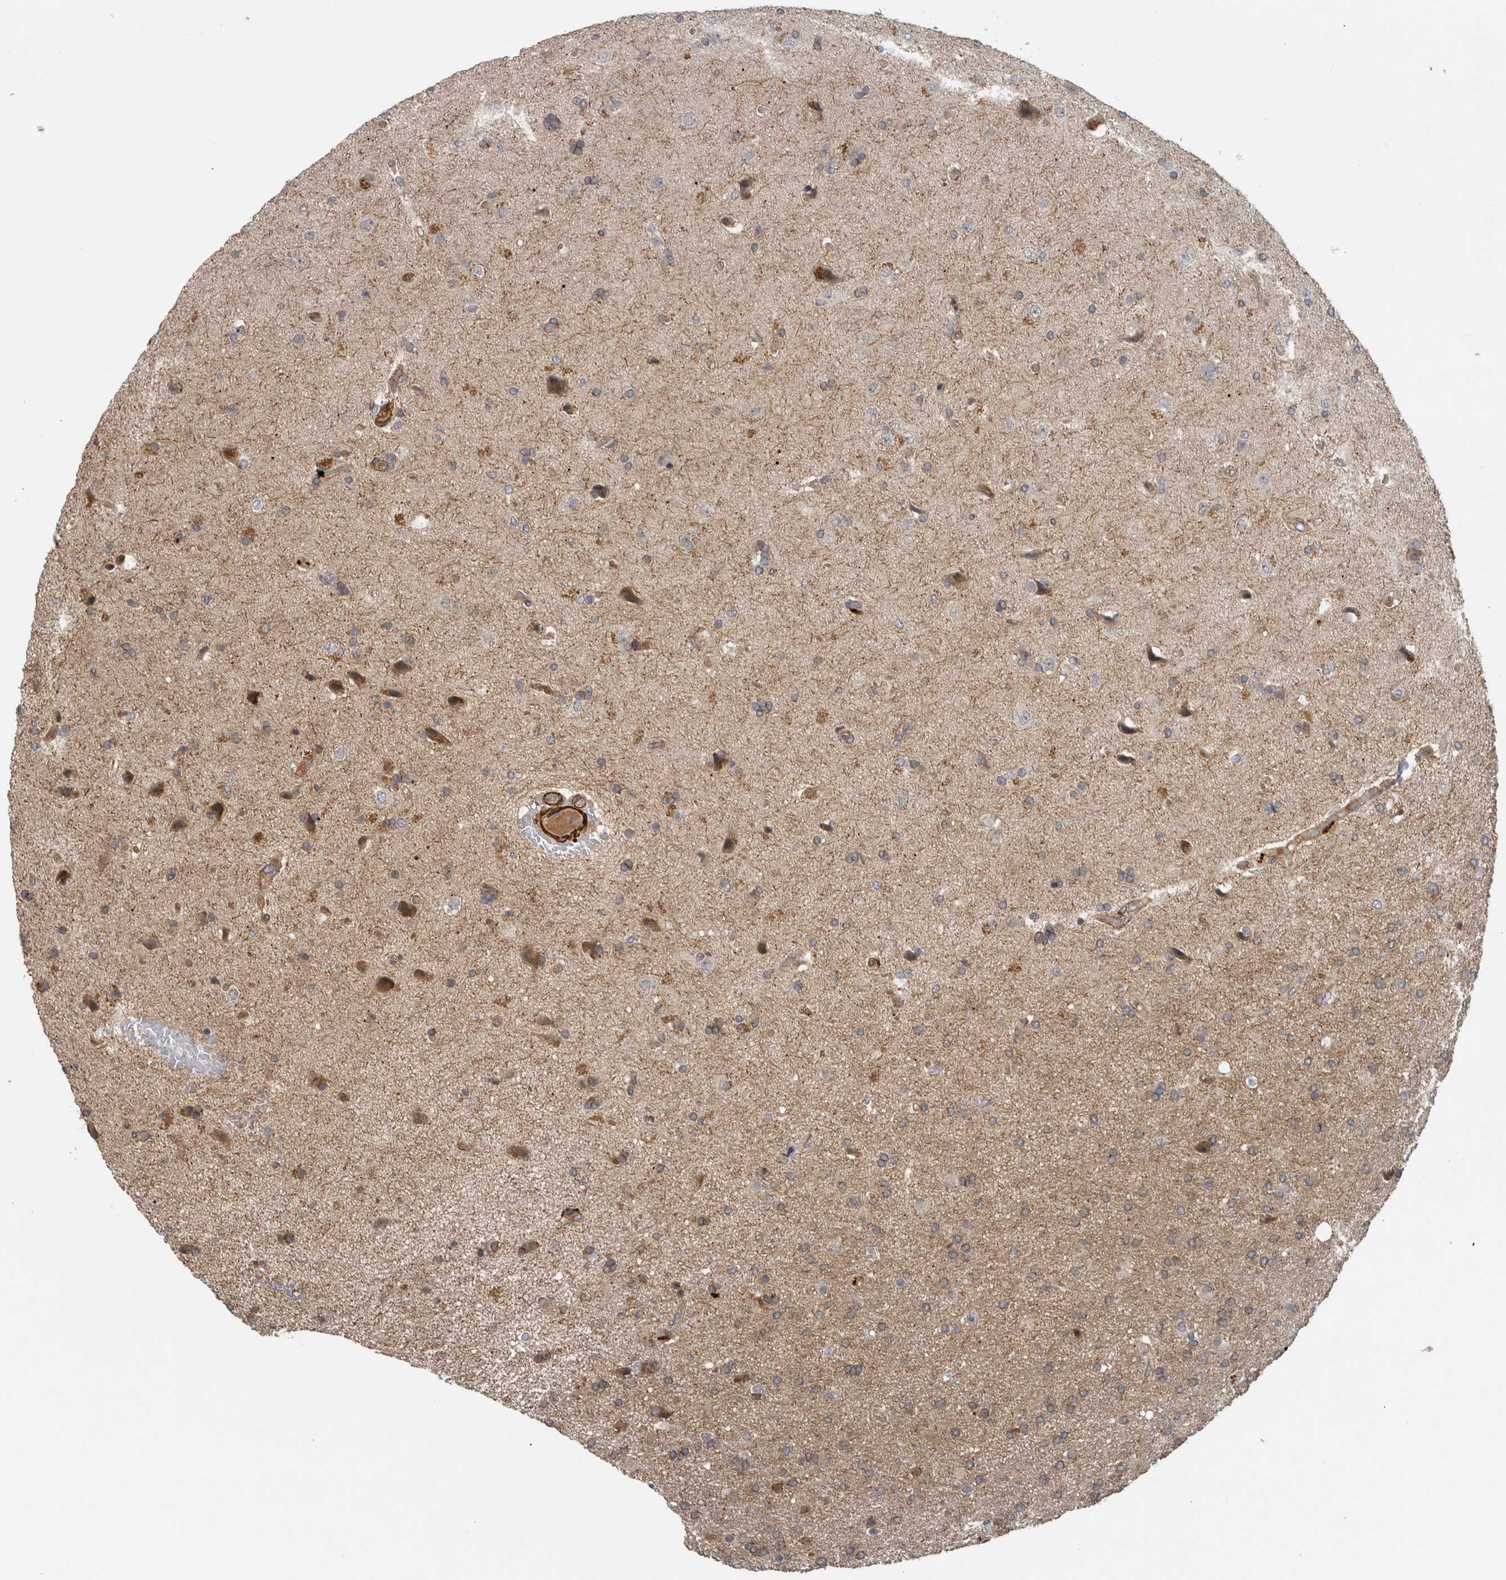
{"staining": {"intensity": "moderate", "quantity": "<25%", "location": "cytoplasmic/membranous"}, "tissue": "glioma", "cell_type": "Tumor cells", "image_type": "cancer", "snomed": [{"axis": "morphology", "description": "Glioma, malignant, High grade"}, {"axis": "topography", "description": "Brain"}], "caption": "About <25% of tumor cells in human malignant glioma (high-grade) display moderate cytoplasmic/membranous protein expression as visualized by brown immunohistochemical staining.", "gene": "LBHD1", "patient": {"sex": "male", "age": 72}}